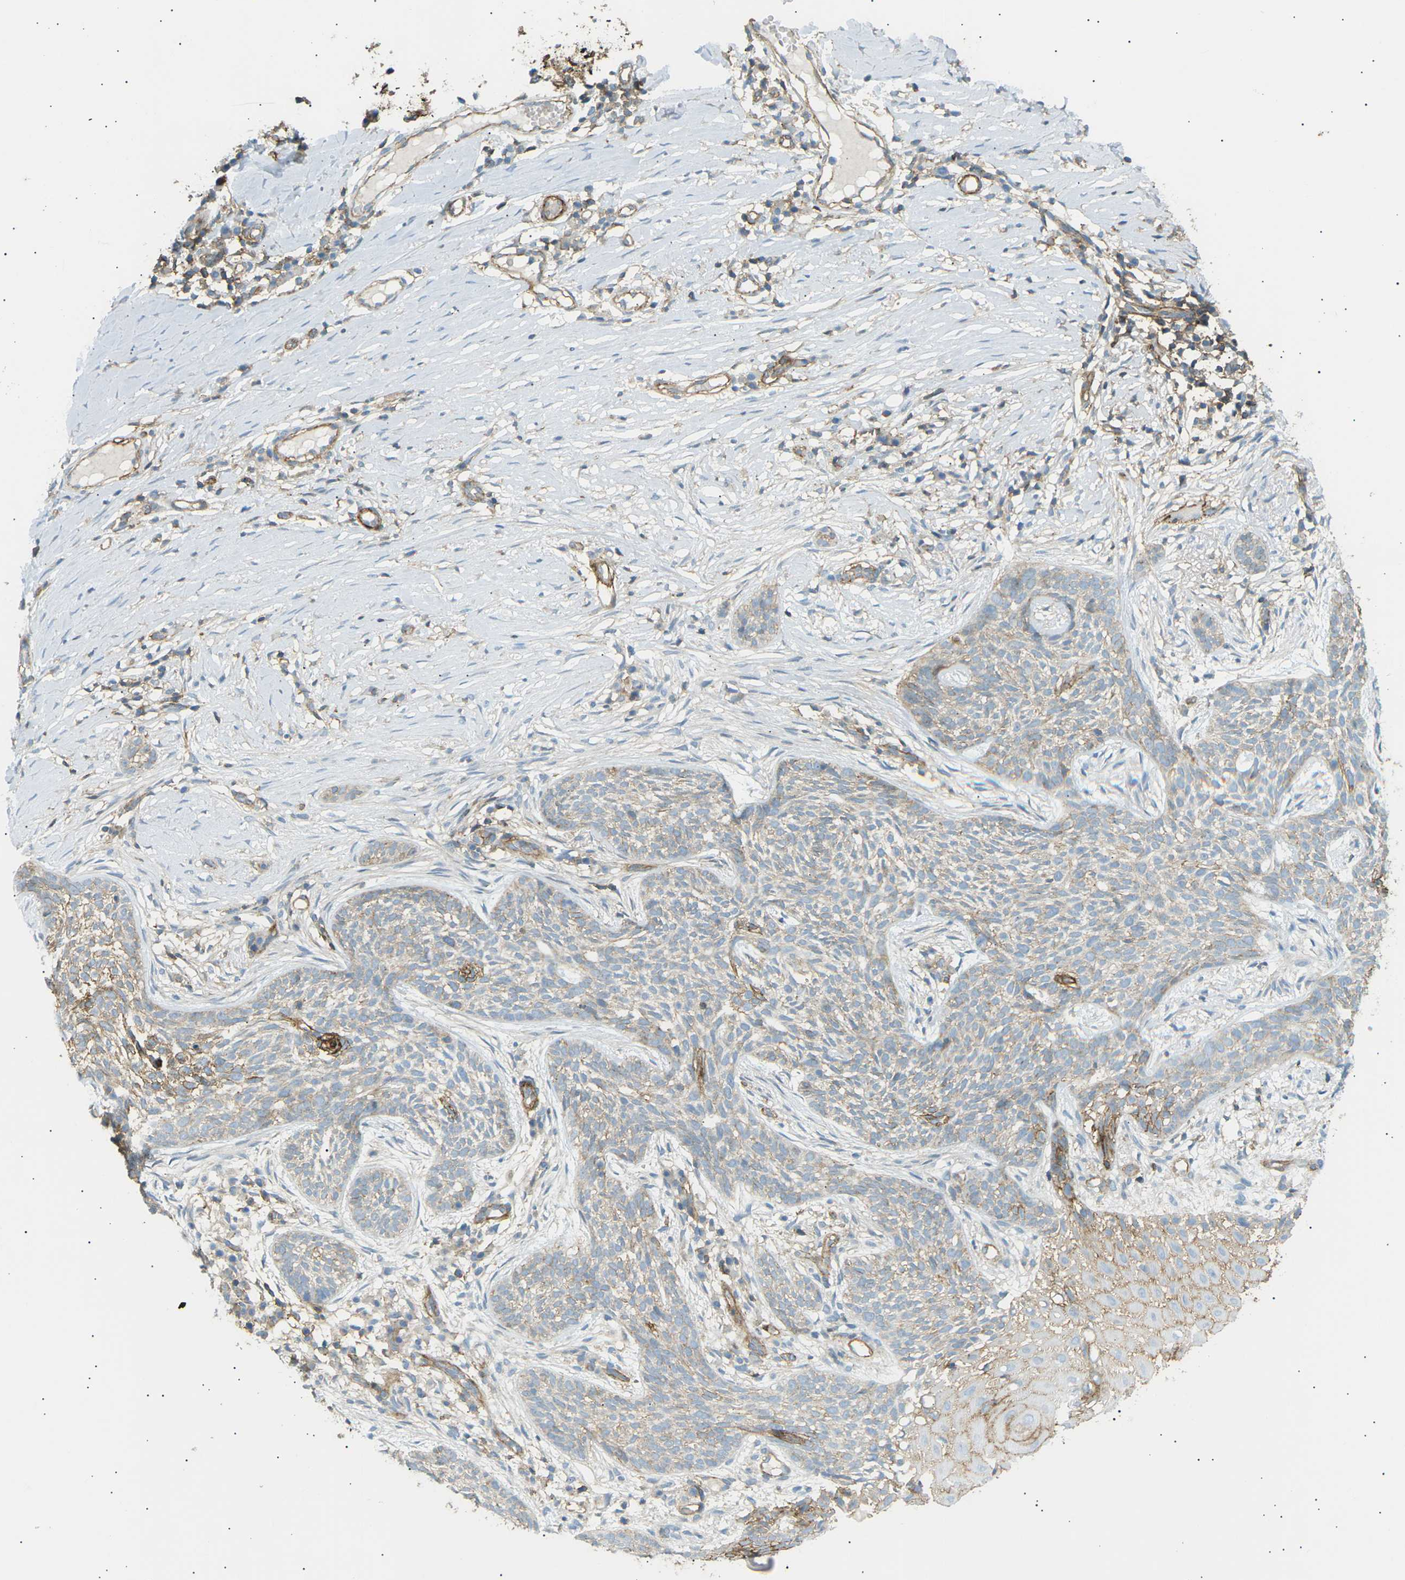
{"staining": {"intensity": "weak", "quantity": "25%-75%", "location": "cytoplasmic/membranous"}, "tissue": "skin cancer", "cell_type": "Tumor cells", "image_type": "cancer", "snomed": [{"axis": "morphology", "description": "Basal cell carcinoma"}, {"axis": "topography", "description": "Skin"}], "caption": "Skin basal cell carcinoma stained with a brown dye shows weak cytoplasmic/membranous positive expression in about 25%-75% of tumor cells.", "gene": "ATP2B4", "patient": {"sex": "female", "age": 59}}